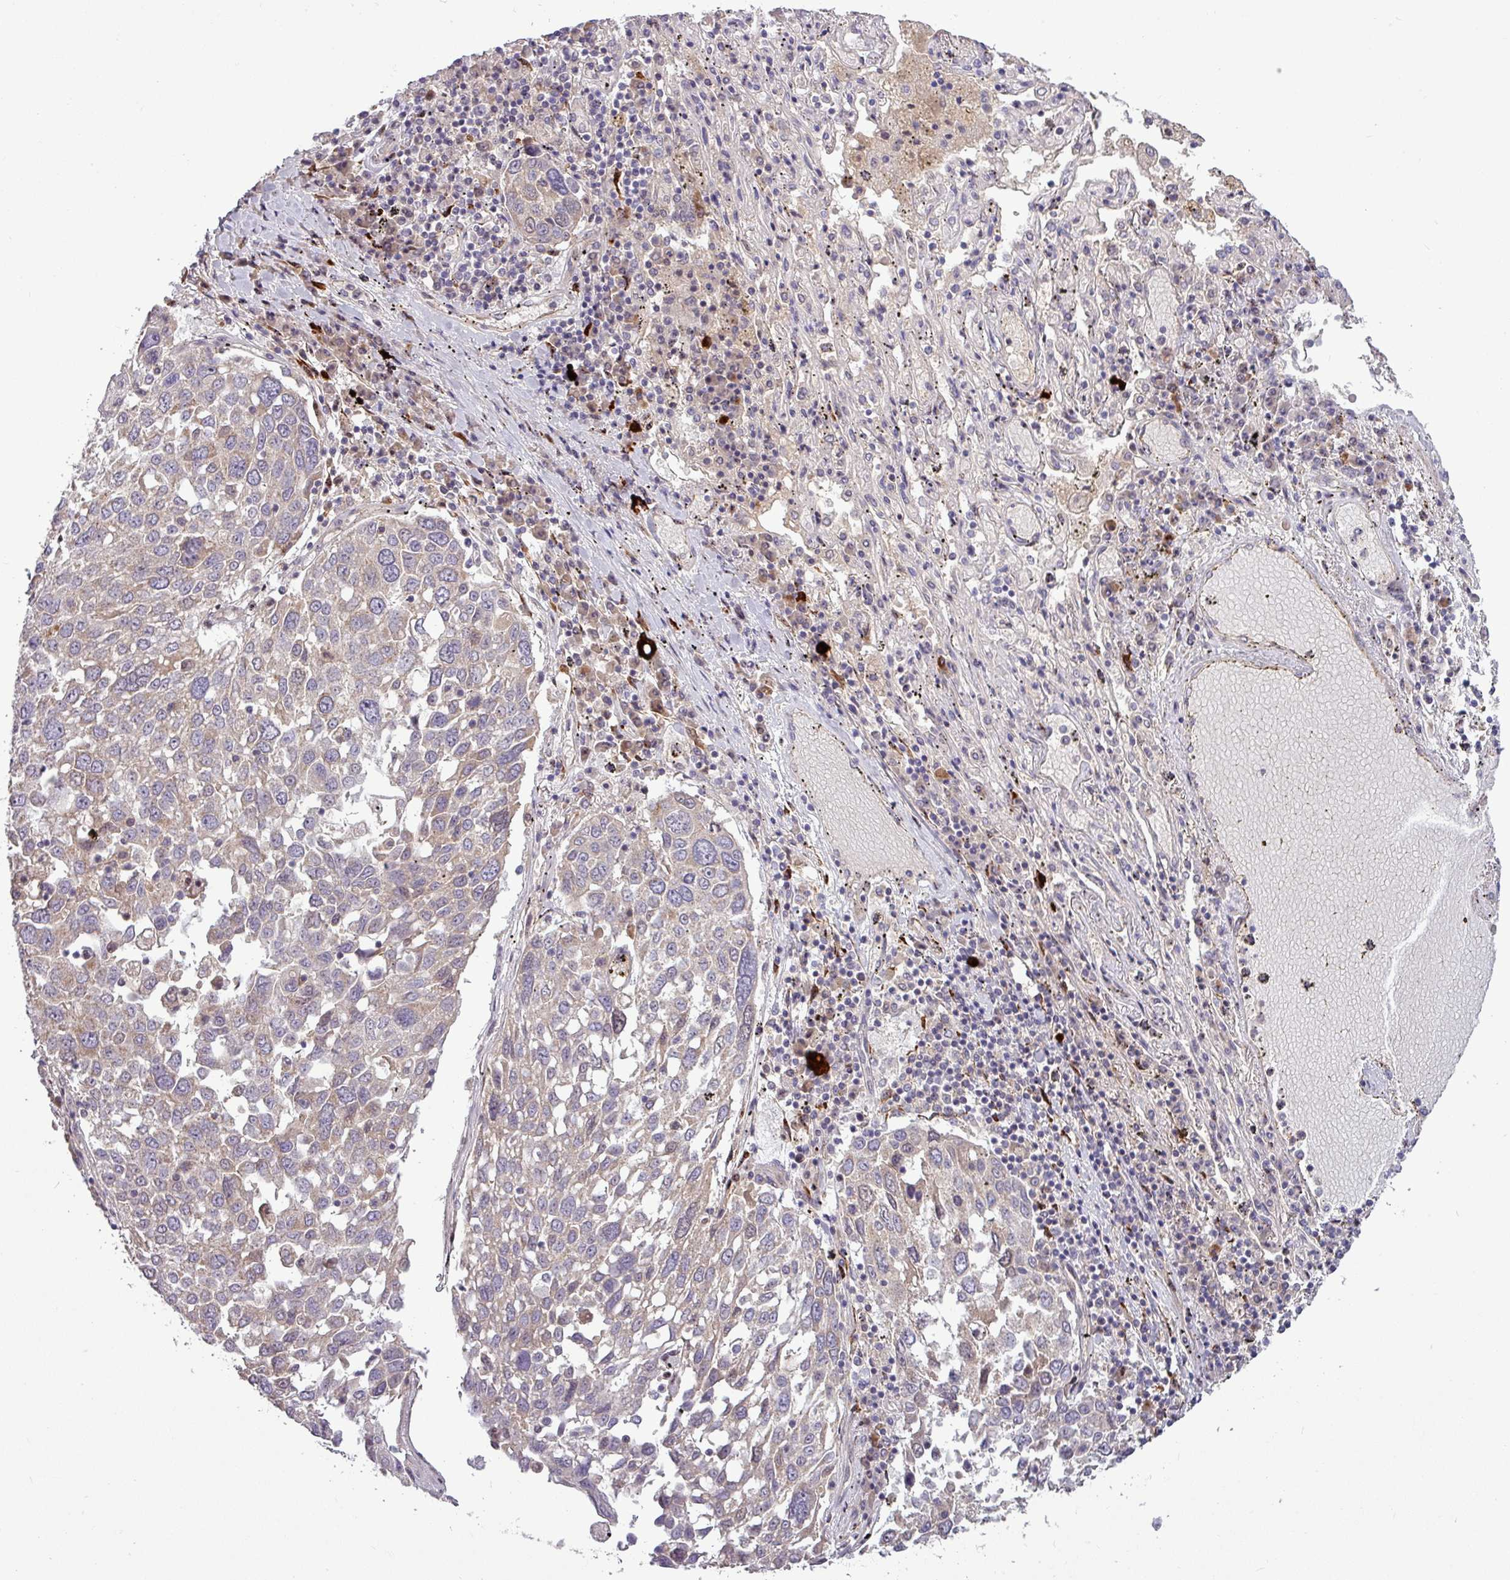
{"staining": {"intensity": "negative", "quantity": "none", "location": "none"}, "tissue": "lung cancer", "cell_type": "Tumor cells", "image_type": "cancer", "snomed": [{"axis": "morphology", "description": "Squamous cell carcinoma, NOS"}, {"axis": "topography", "description": "Lung"}], "caption": "Tumor cells show no significant protein expression in squamous cell carcinoma (lung).", "gene": "PAPLN", "patient": {"sex": "male", "age": 65}}